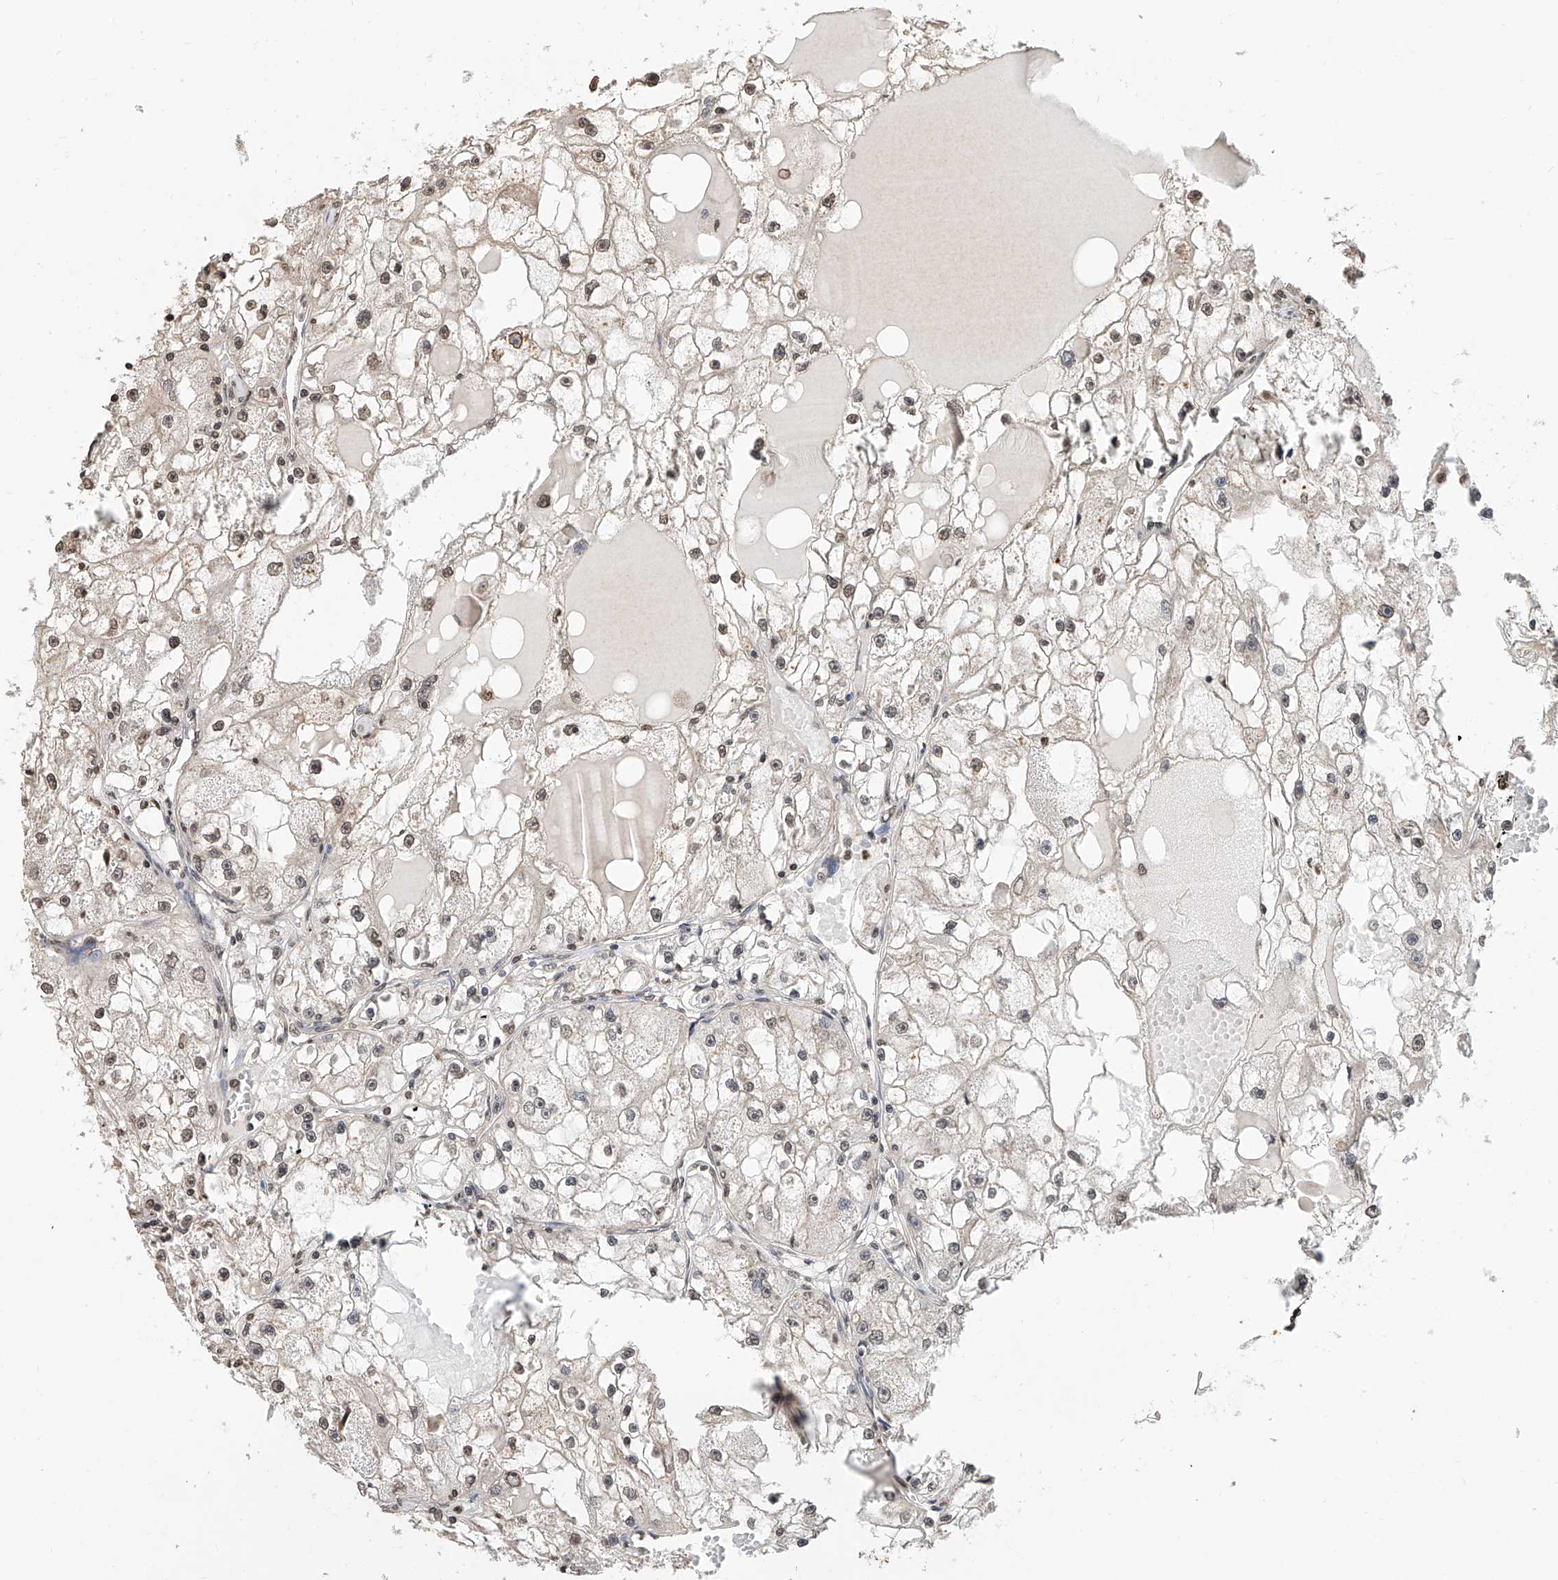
{"staining": {"intensity": "weak", "quantity": "25%-75%", "location": "nuclear"}, "tissue": "renal cancer", "cell_type": "Tumor cells", "image_type": "cancer", "snomed": [{"axis": "morphology", "description": "Adenocarcinoma, NOS"}, {"axis": "topography", "description": "Kidney"}], "caption": "The histopathology image demonstrates a brown stain indicating the presence of a protein in the nuclear of tumor cells in renal adenocarcinoma.", "gene": "RP9", "patient": {"sex": "male", "age": 56}}